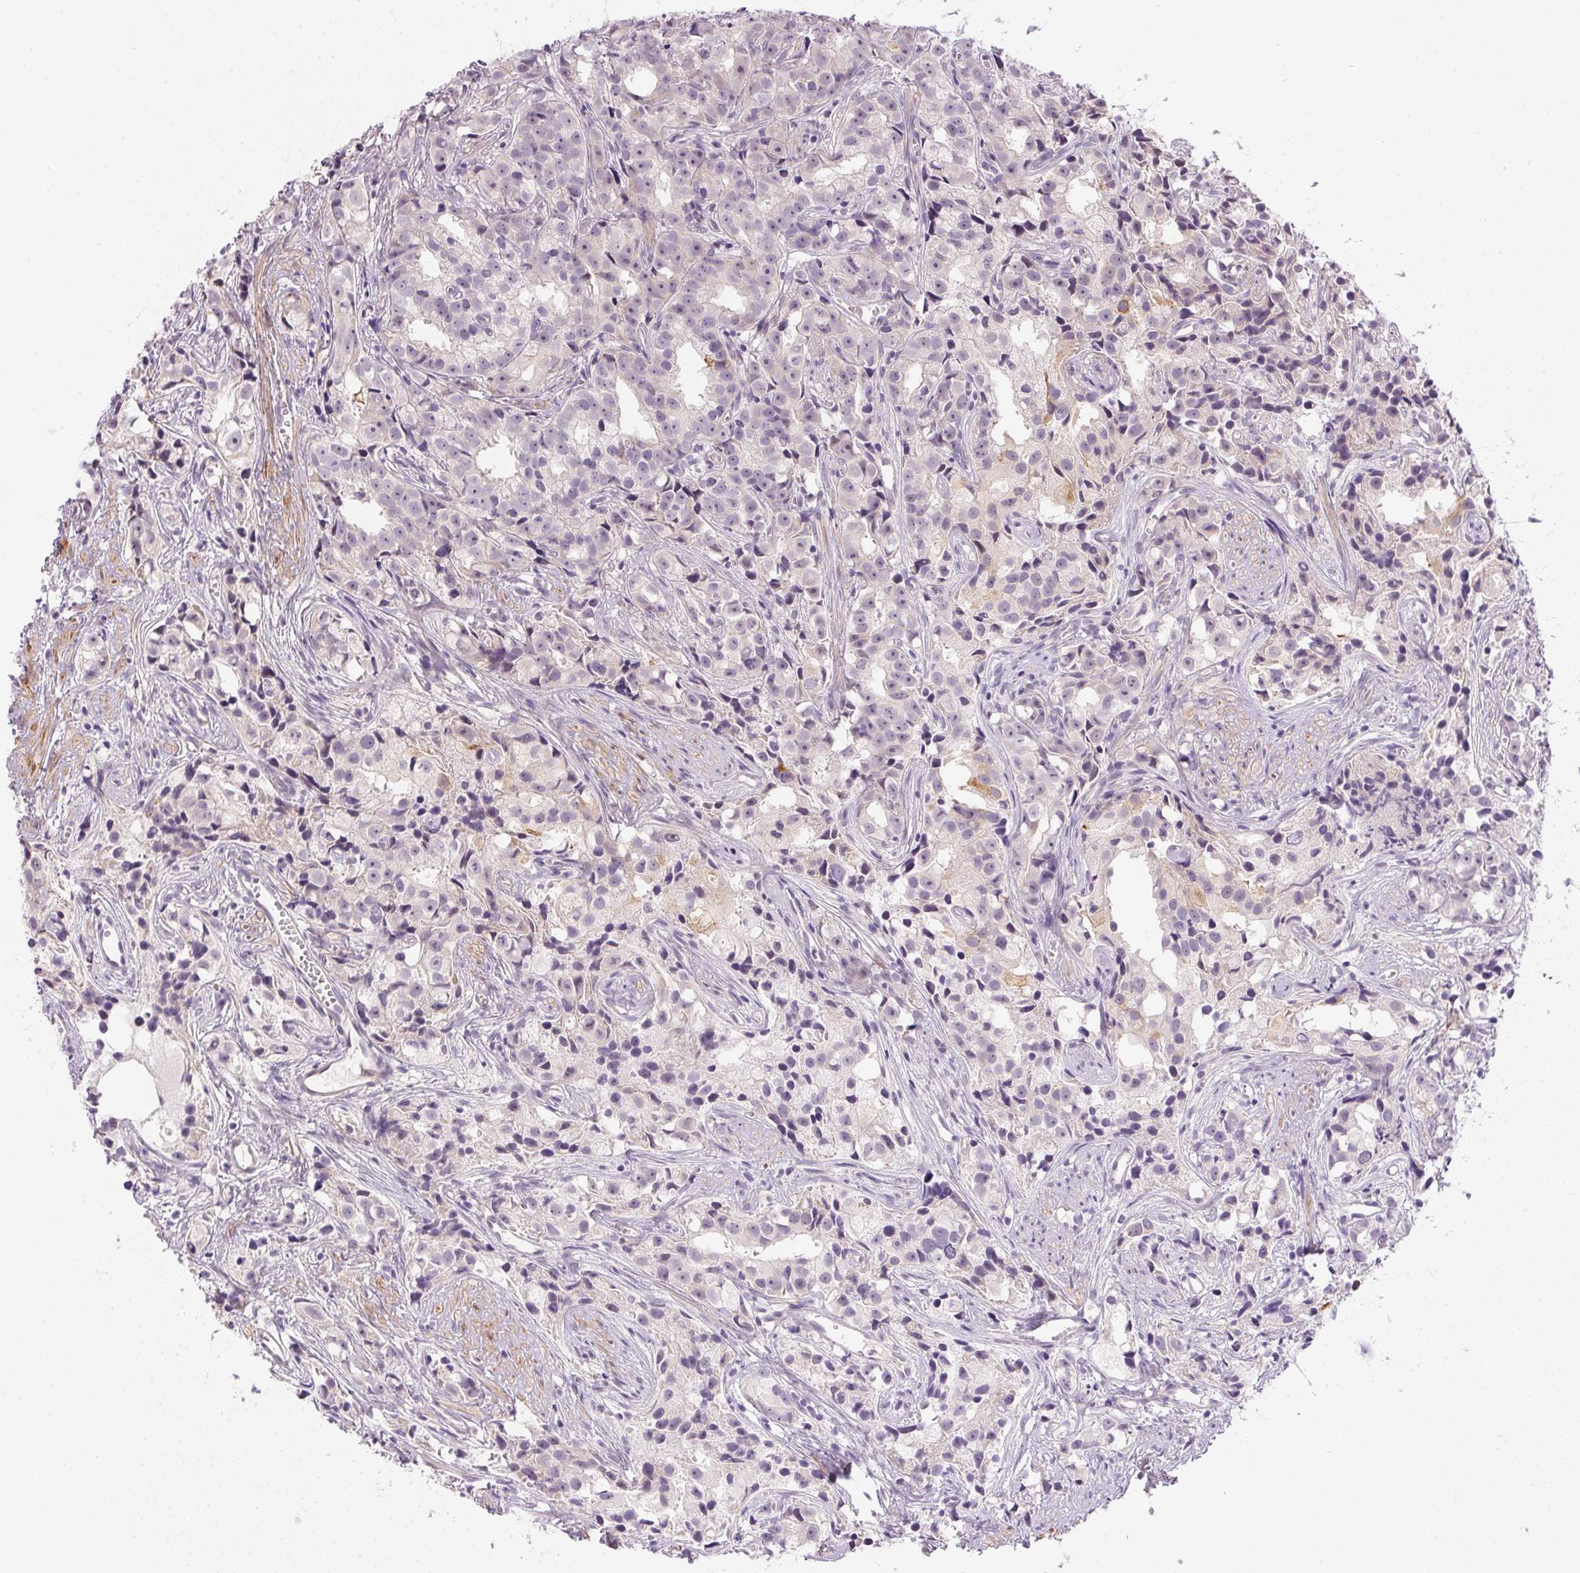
{"staining": {"intensity": "negative", "quantity": "none", "location": "none"}, "tissue": "prostate cancer", "cell_type": "Tumor cells", "image_type": "cancer", "snomed": [{"axis": "morphology", "description": "Adenocarcinoma, High grade"}, {"axis": "topography", "description": "Prostate"}], "caption": "Immunohistochemistry (IHC) micrograph of neoplastic tissue: human prostate cancer (high-grade adenocarcinoma) stained with DAB (3,3'-diaminobenzidine) displays no significant protein staining in tumor cells. The staining is performed using DAB brown chromogen with nuclei counter-stained in using hematoxylin.", "gene": "CFAP92", "patient": {"sex": "male", "age": 75}}